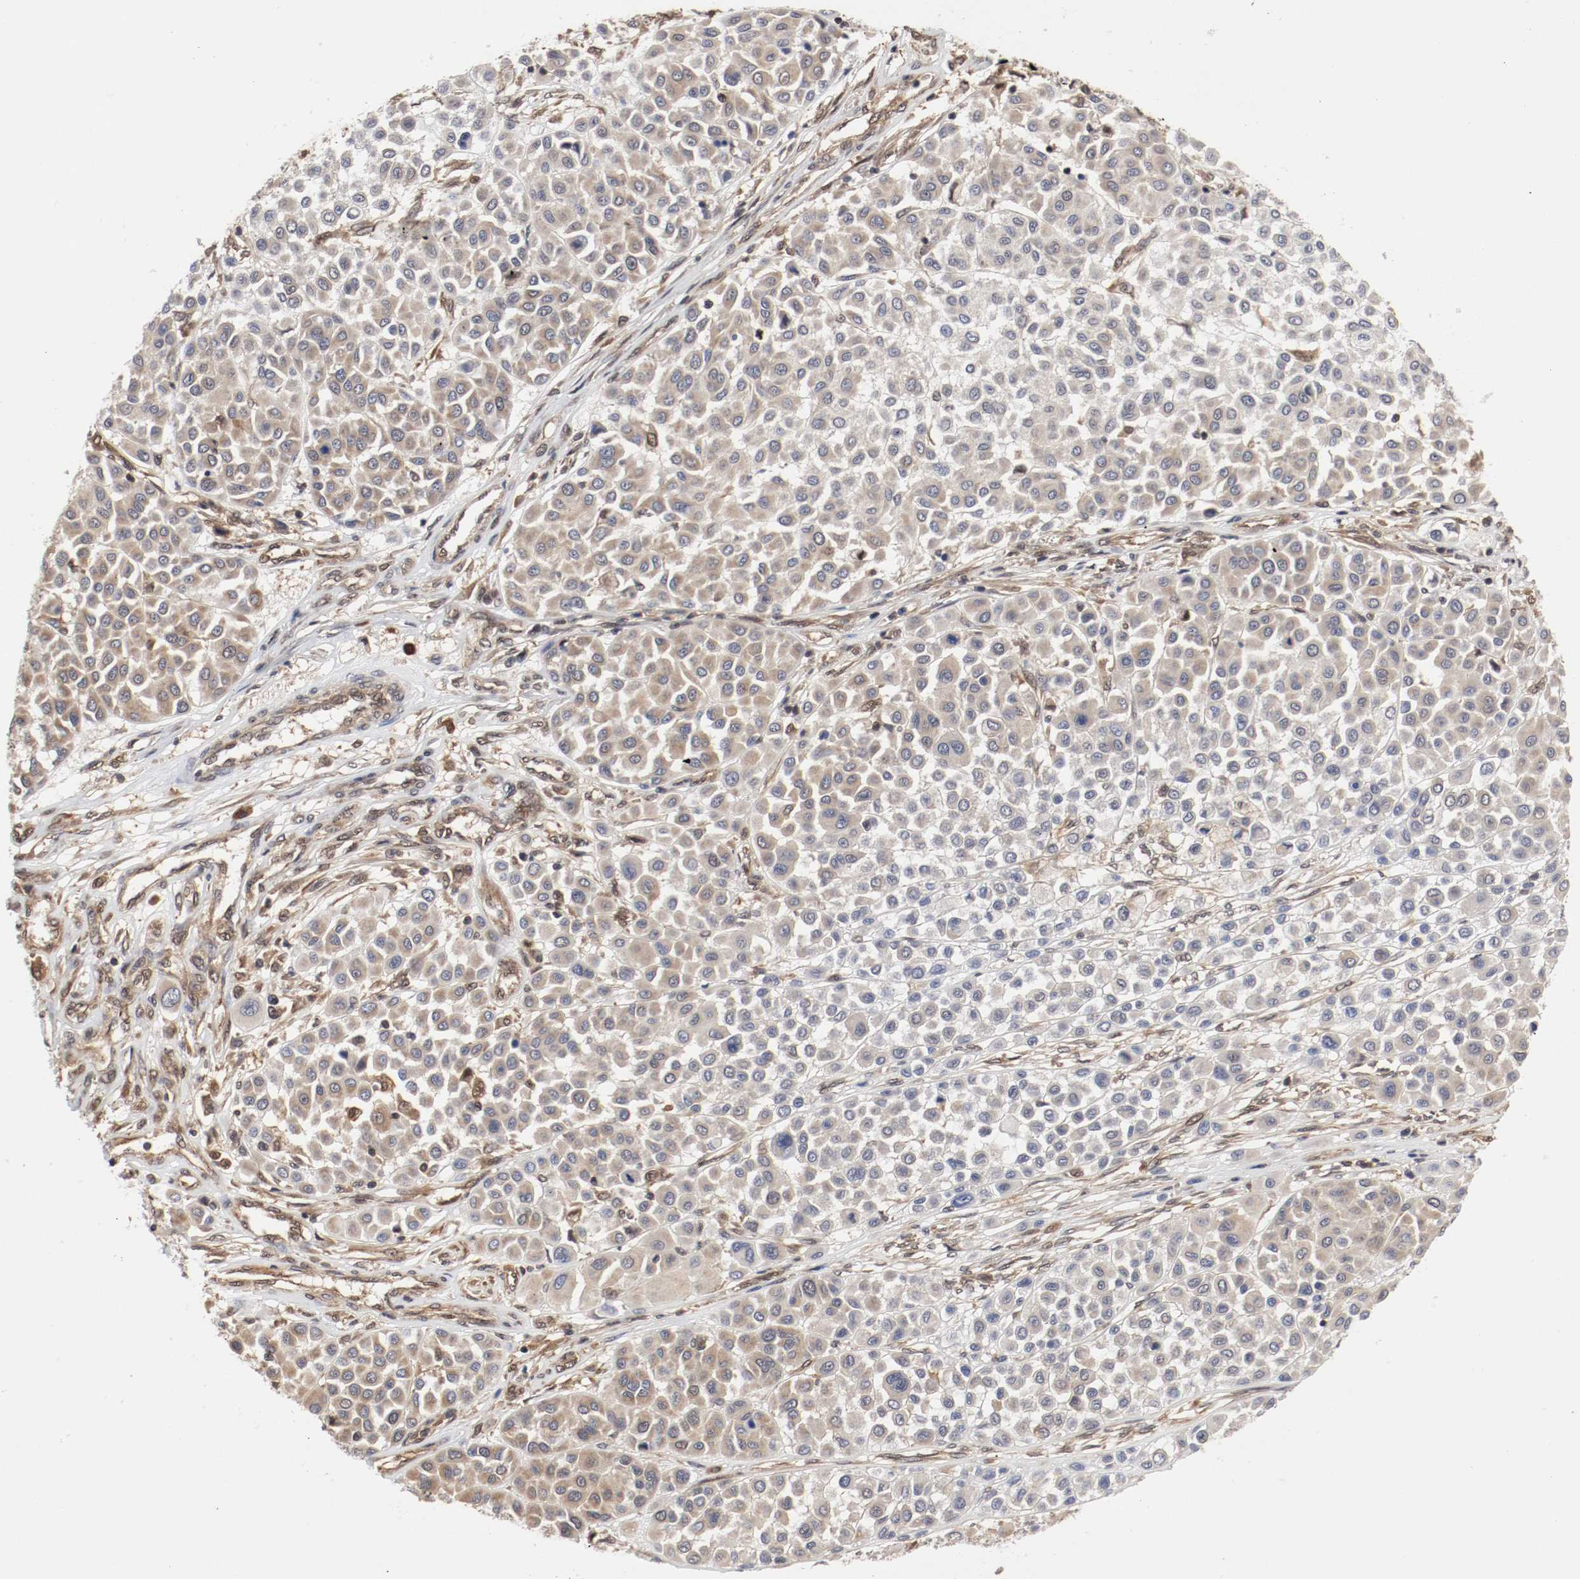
{"staining": {"intensity": "moderate", "quantity": ">75%", "location": "cytoplasmic/membranous"}, "tissue": "melanoma", "cell_type": "Tumor cells", "image_type": "cancer", "snomed": [{"axis": "morphology", "description": "Malignant melanoma, Metastatic site"}, {"axis": "topography", "description": "Soft tissue"}], "caption": "About >75% of tumor cells in human melanoma reveal moderate cytoplasmic/membranous protein positivity as visualized by brown immunohistochemical staining.", "gene": "AFG3L2", "patient": {"sex": "male", "age": 41}}